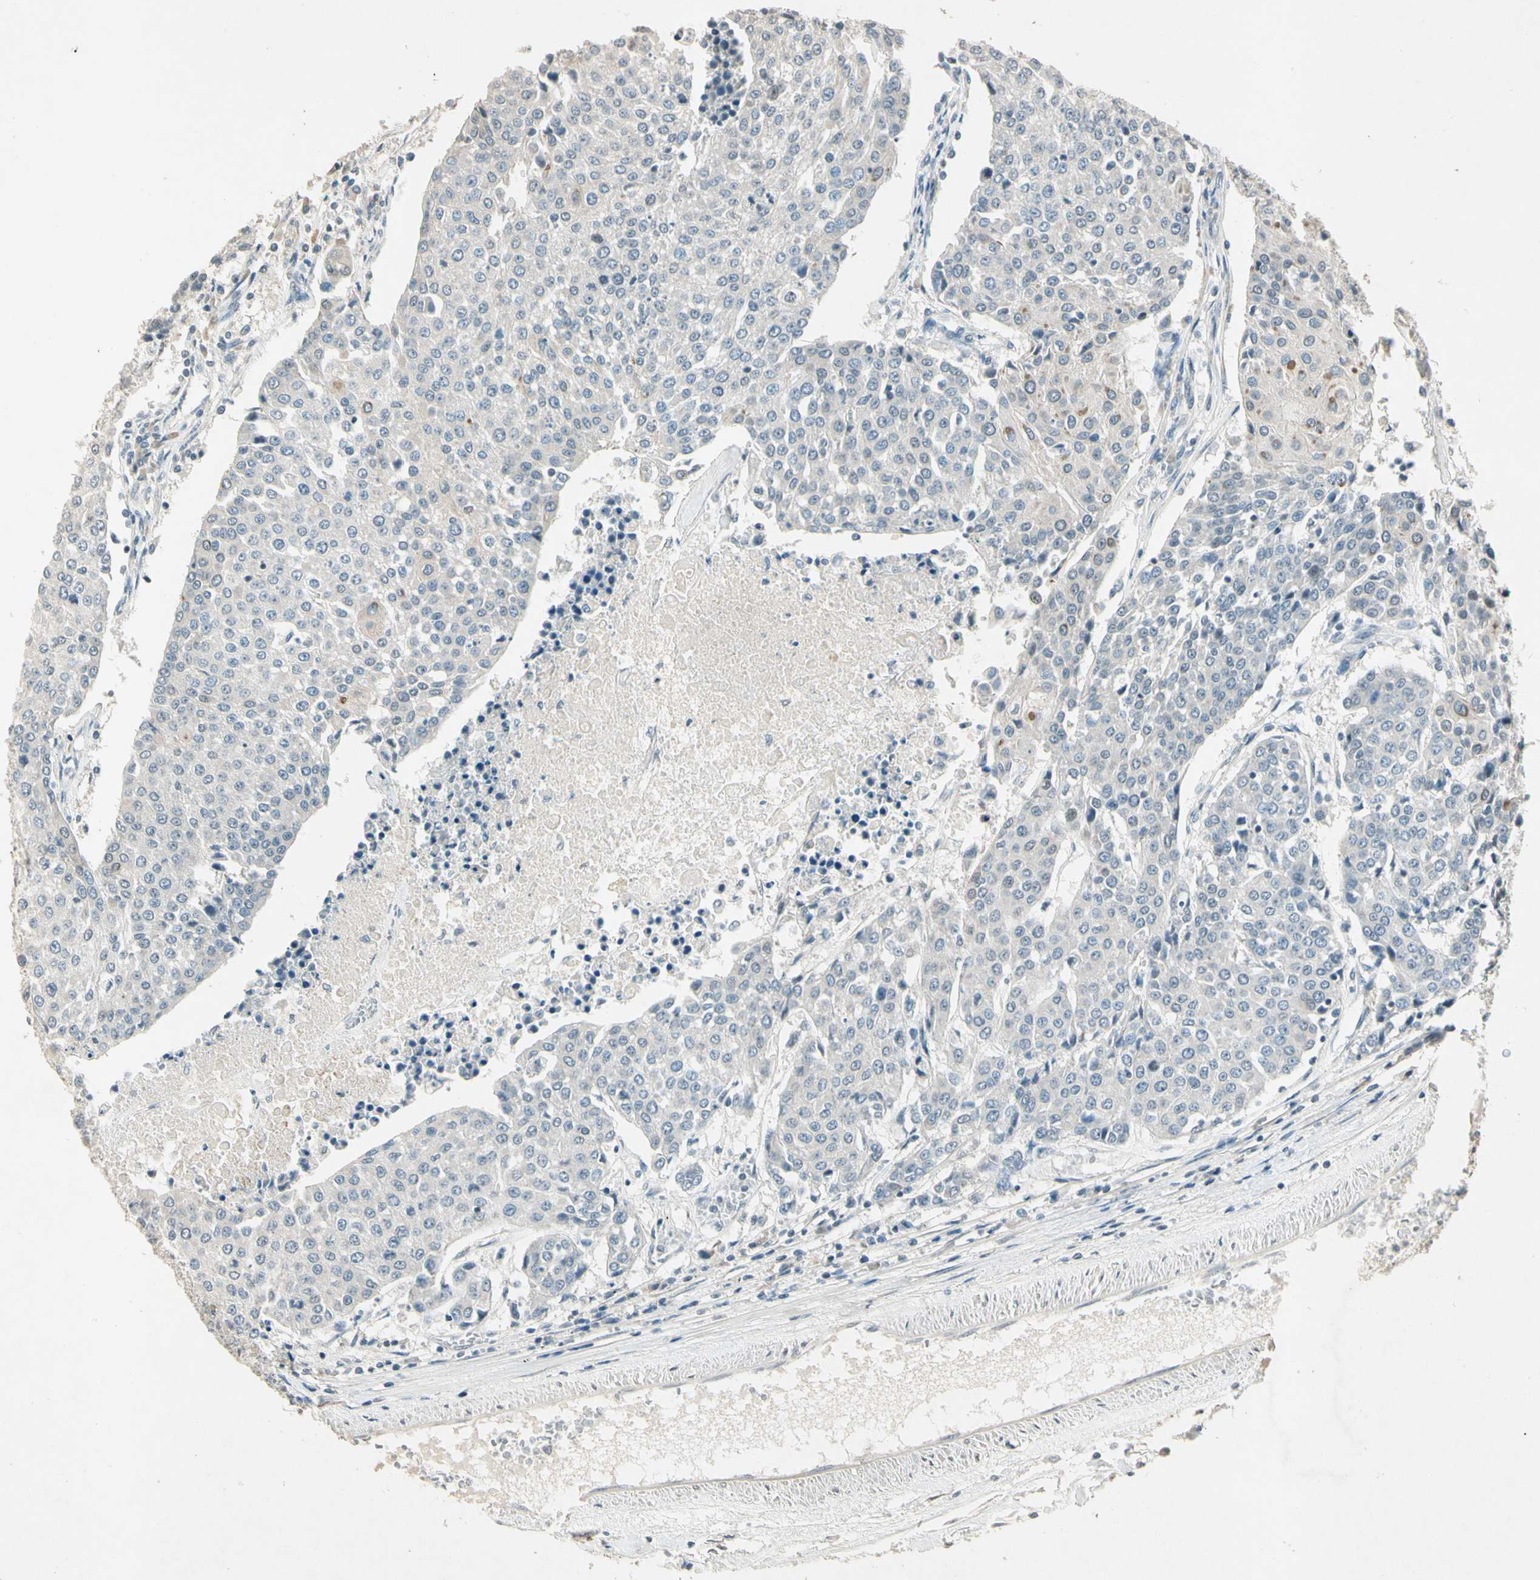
{"staining": {"intensity": "negative", "quantity": "none", "location": "none"}, "tissue": "urothelial cancer", "cell_type": "Tumor cells", "image_type": "cancer", "snomed": [{"axis": "morphology", "description": "Urothelial carcinoma, High grade"}, {"axis": "topography", "description": "Urinary bladder"}], "caption": "High magnification brightfield microscopy of urothelial carcinoma (high-grade) stained with DAB (3,3'-diaminobenzidine) (brown) and counterstained with hematoxylin (blue): tumor cells show no significant expression.", "gene": "ZBTB4", "patient": {"sex": "female", "age": 85}}